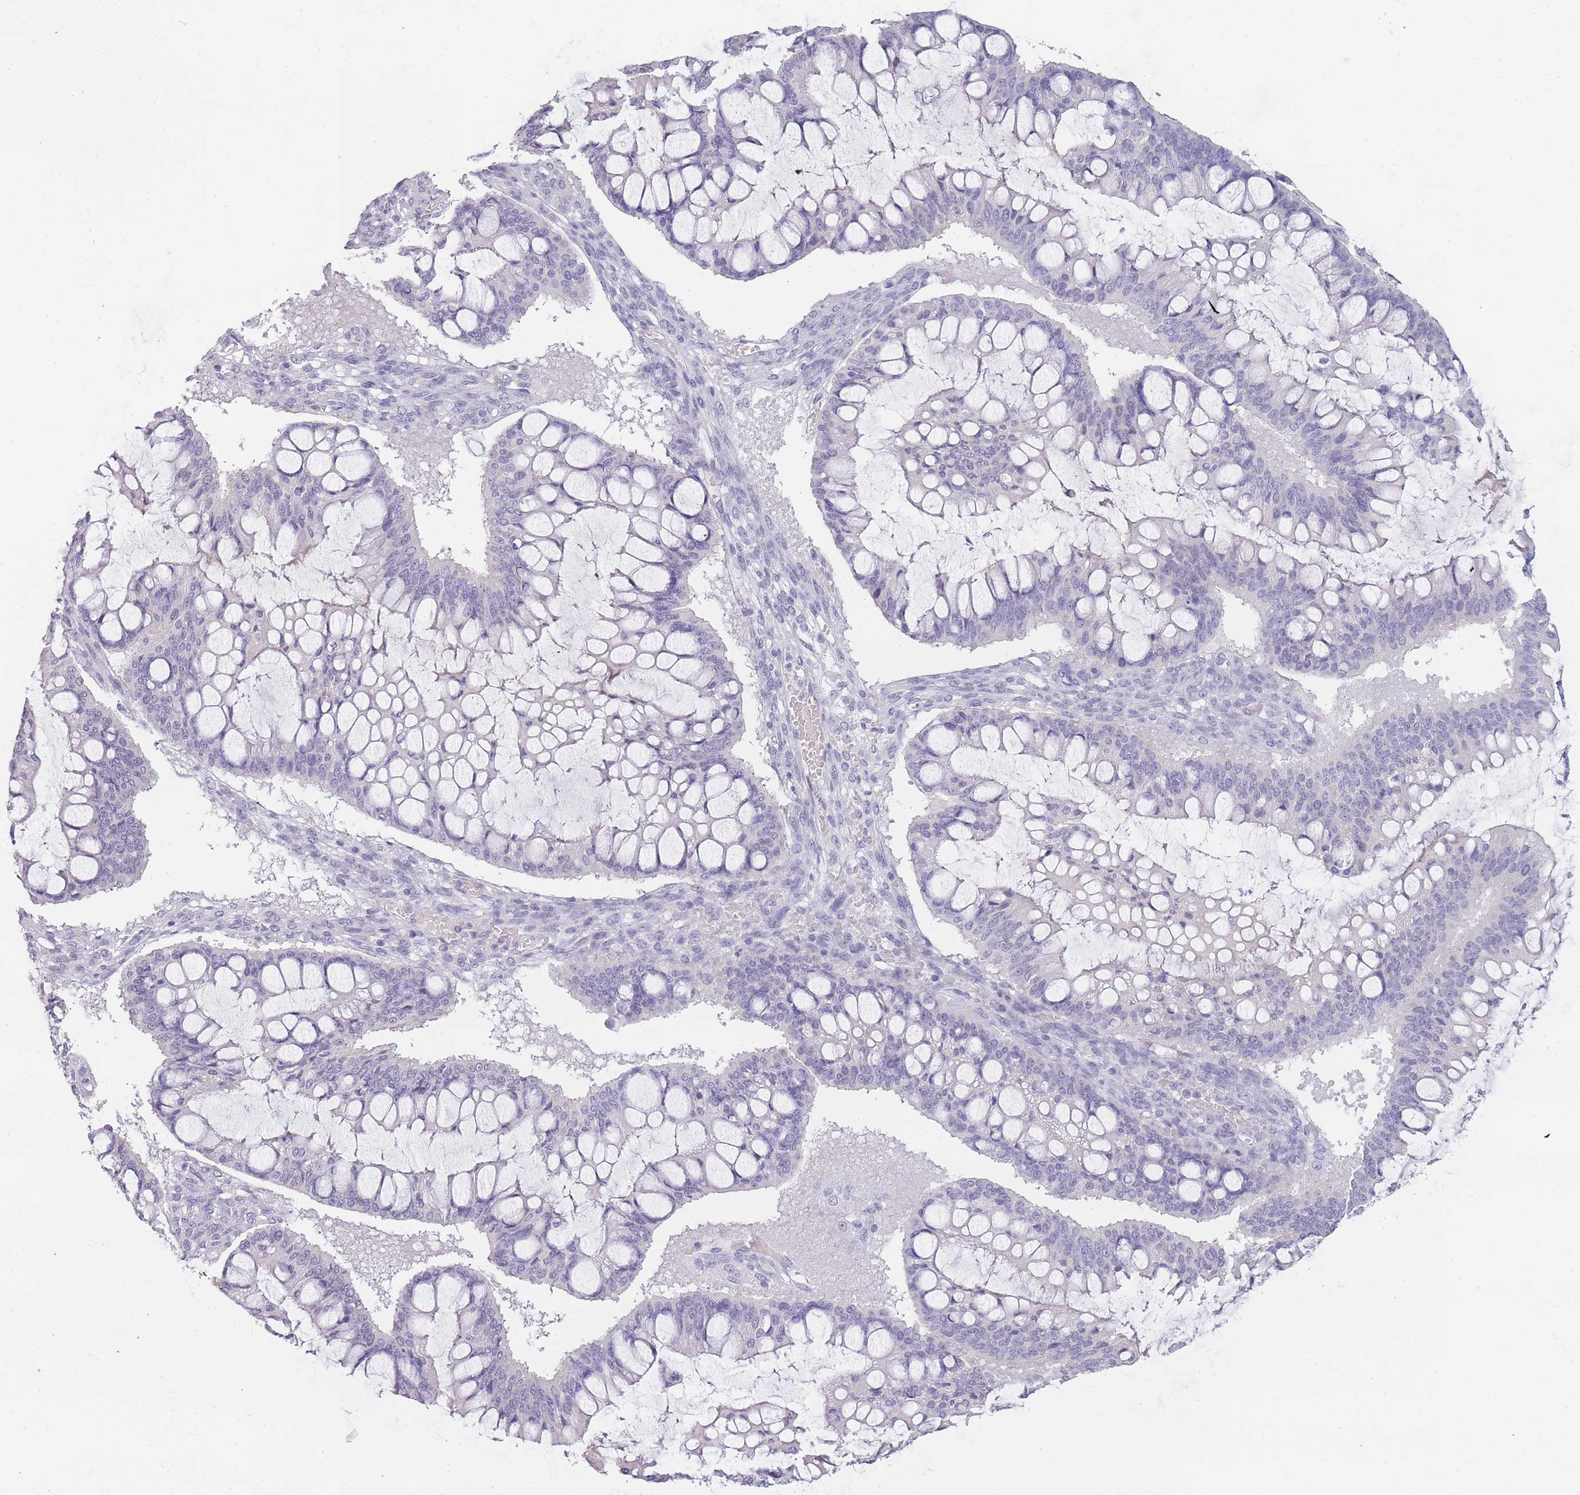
{"staining": {"intensity": "negative", "quantity": "none", "location": "none"}, "tissue": "ovarian cancer", "cell_type": "Tumor cells", "image_type": "cancer", "snomed": [{"axis": "morphology", "description": "Cystadenocarcinoma, mucinous, NOS"}, {"axis": "topography", "description": "Ovary"}], "caption": "DAB immunohistochemical staining of mucinous cystadenocarcinoma (ovarian) exhibits no significant staining in tumor cells.", "gene": "INS", "patient": {"sex": "female", "age": 73}}